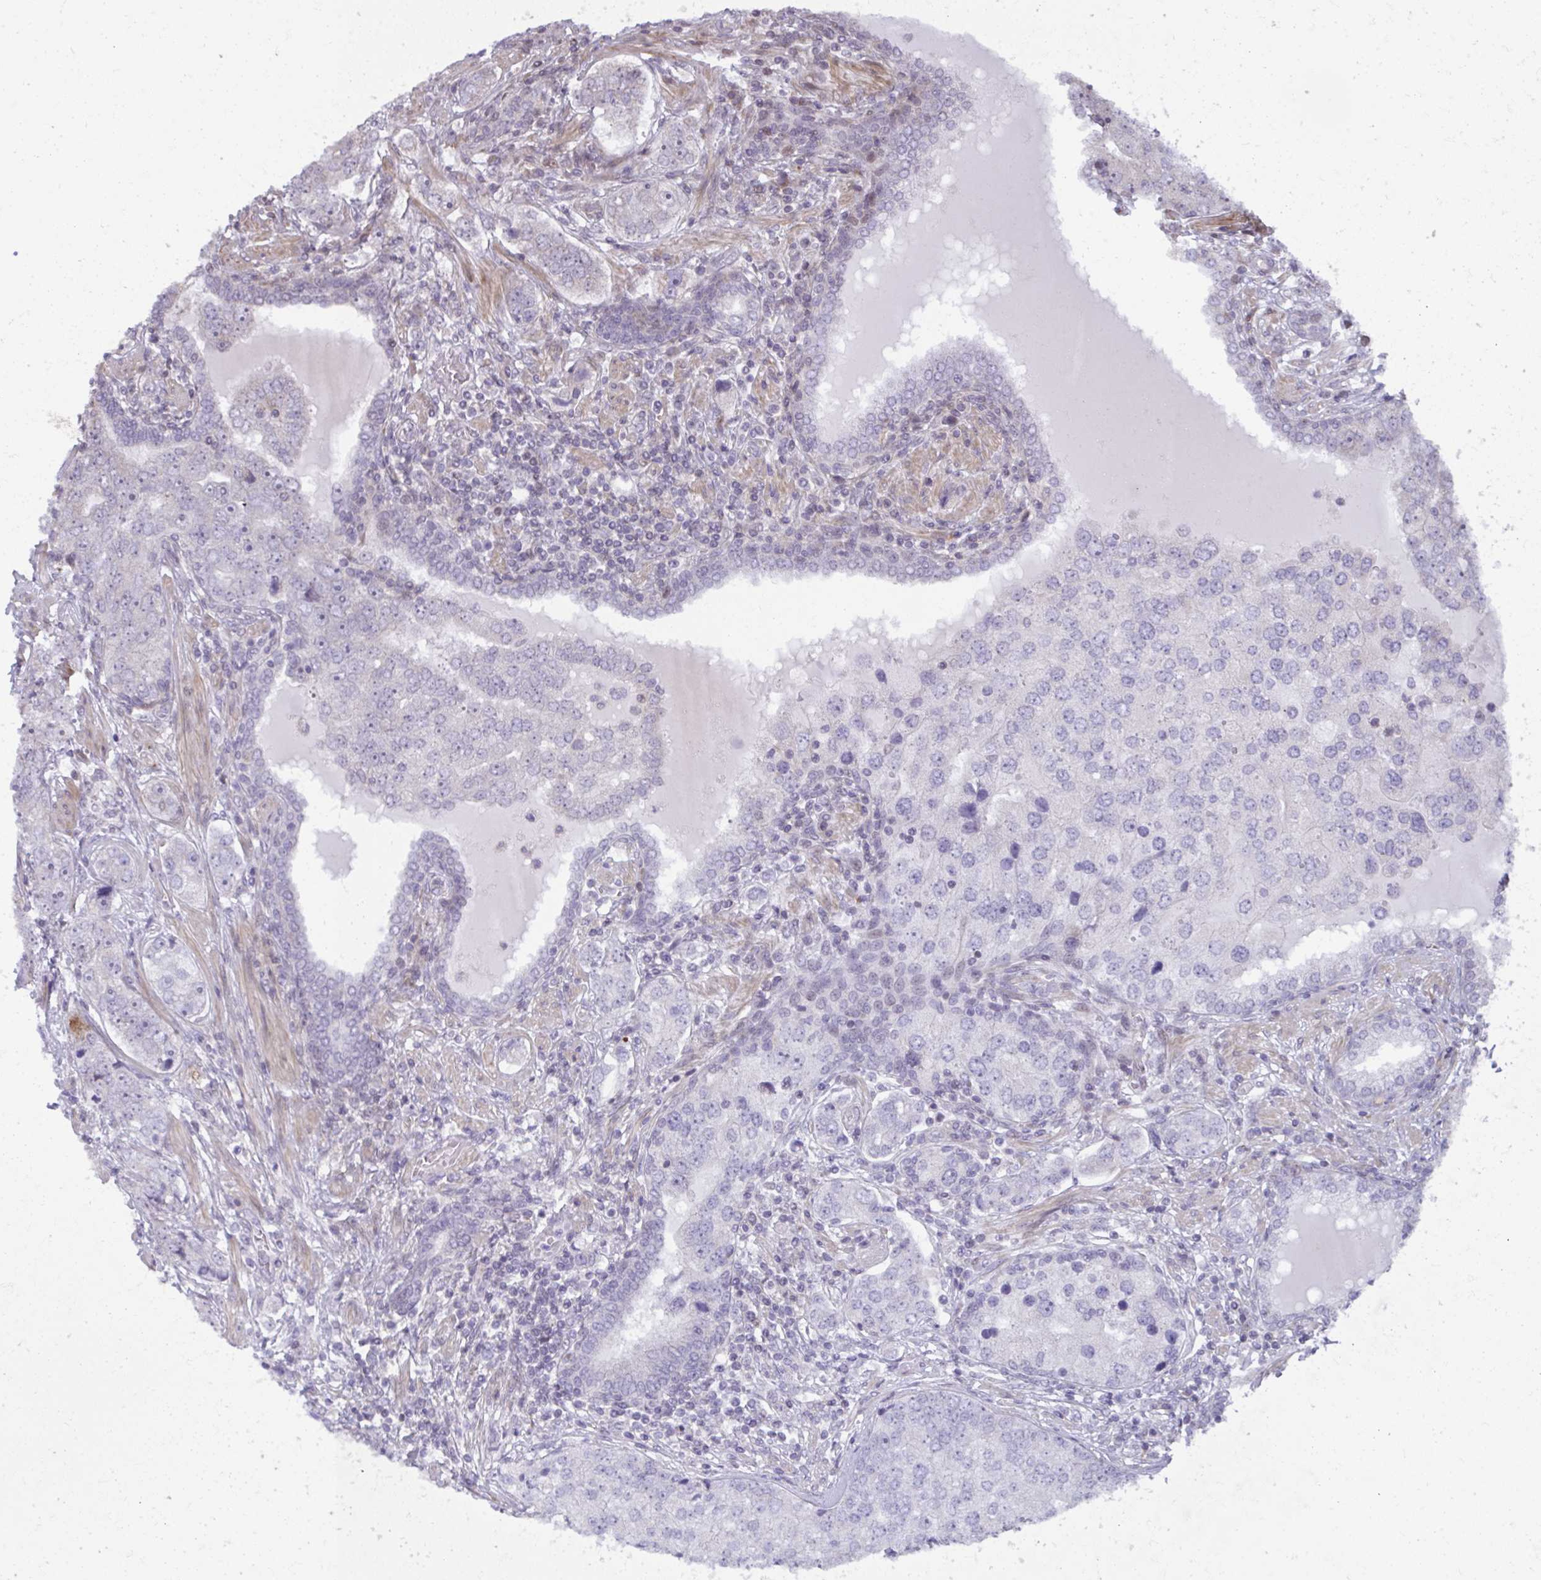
{"staining": {"intensity": "negative", "quantity": "none", "location": "none"}, "tissue": "prostate cancer", "cell_type": "Tumor cells", "image_type": "cancer", "snomed": [{"axis": "morphology", "description": "Adenocarcinoma, High grade"}, {"axis": "topography", "description": "Prostate"}], "caption": "Tumor cells are negative for protein expression in human prostate cancer.", "gene": "MAF1", "patient": {"sex": "male", "age": 60}}